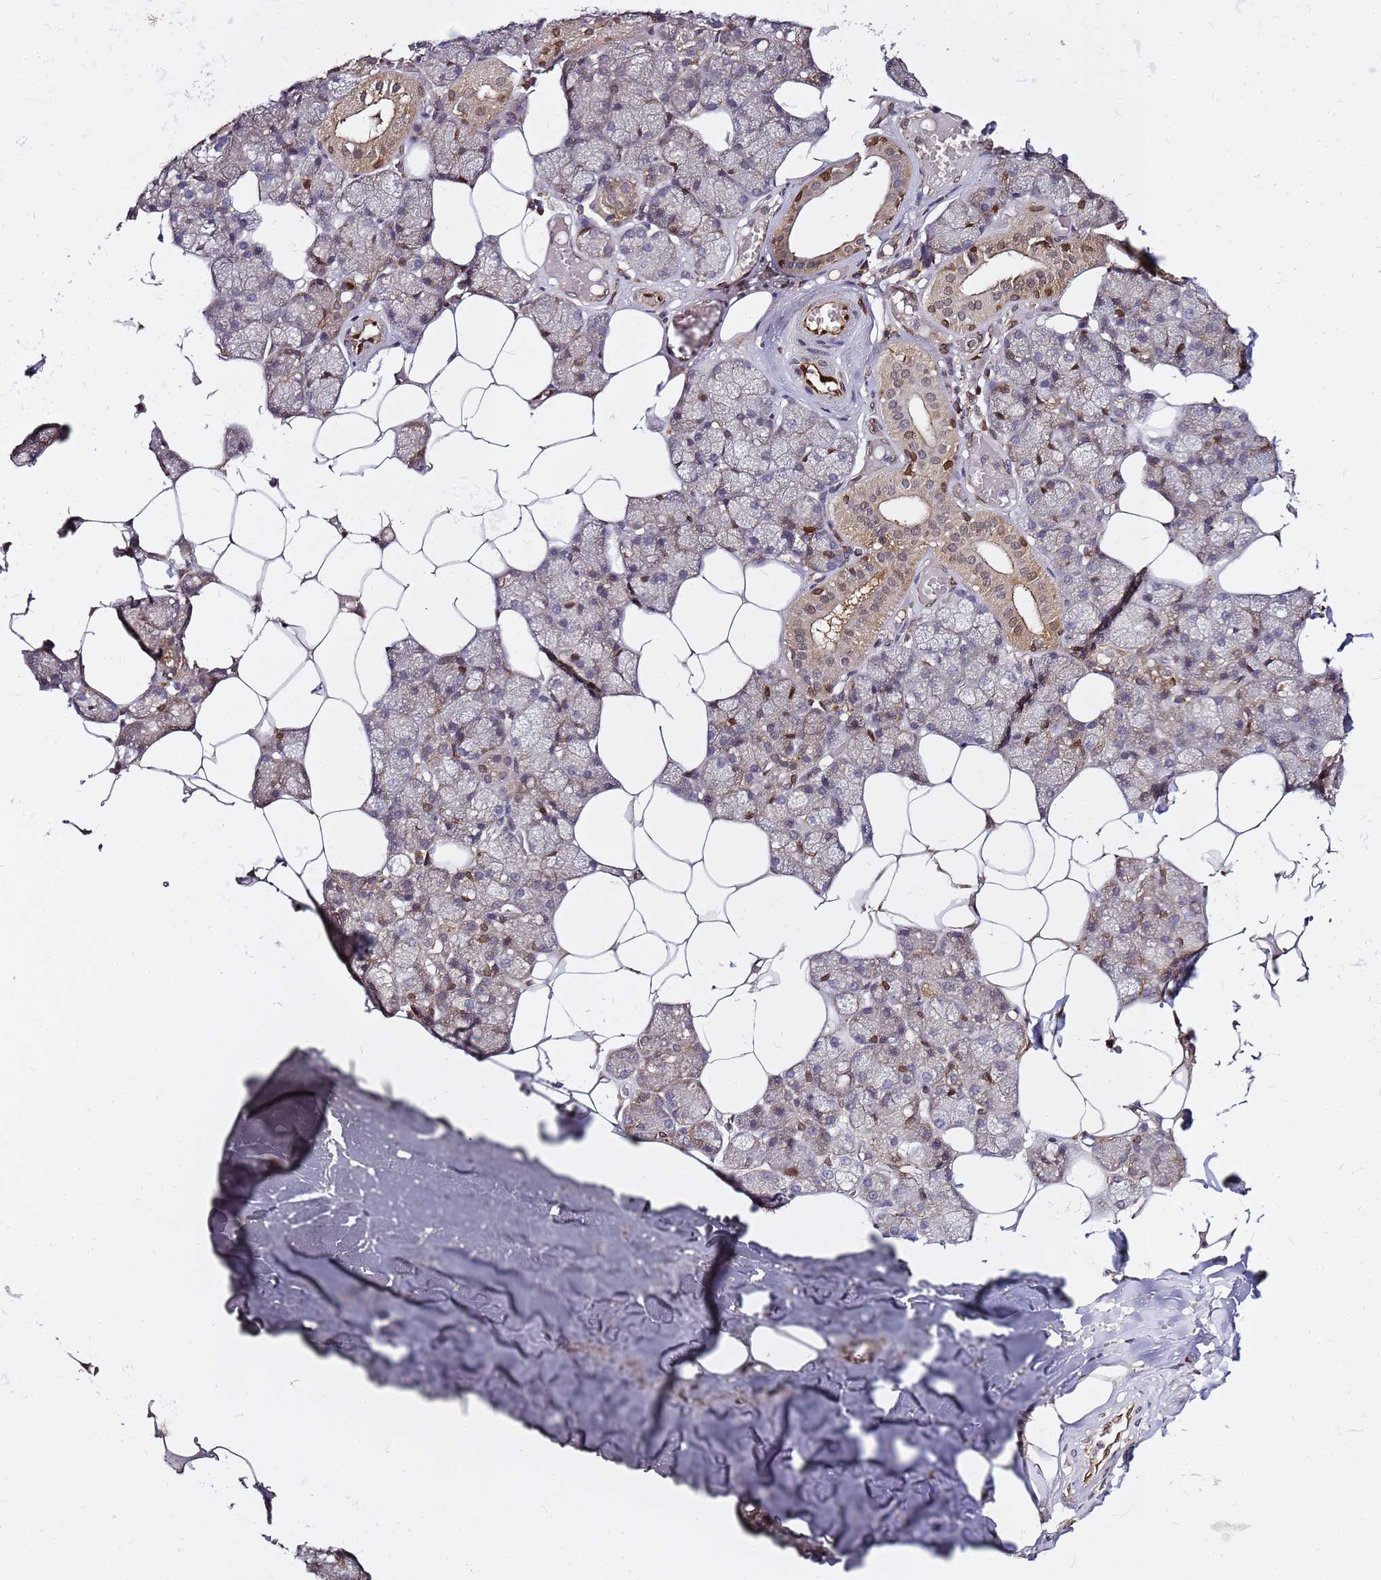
{"staining": {"intensity": "moderate", "quantity": "25%-75%", "location": "cytoplasmic/membranous,nuclear"}, "tissue": "salivary gland", "cell_type": "Glandular cells", "image_type": "normal", "snomed": [{"axis": "morphology", "description": "Normal tissue, NOS"}, {"axis": "topography", "description": "Salivary gland"}], "caption": "DAB (3,3'-diaminobenzidine) immunohistochemical staining of normal salivary gland reveals moderate cytoplasmic/membranous,nuclear protein staining in approximately 25%-75% of glandular cells. (IHC, brightfield microscopy, high magnification).", "gene": "NUDT14", "patient": {"sex": "male", "age": 62}}